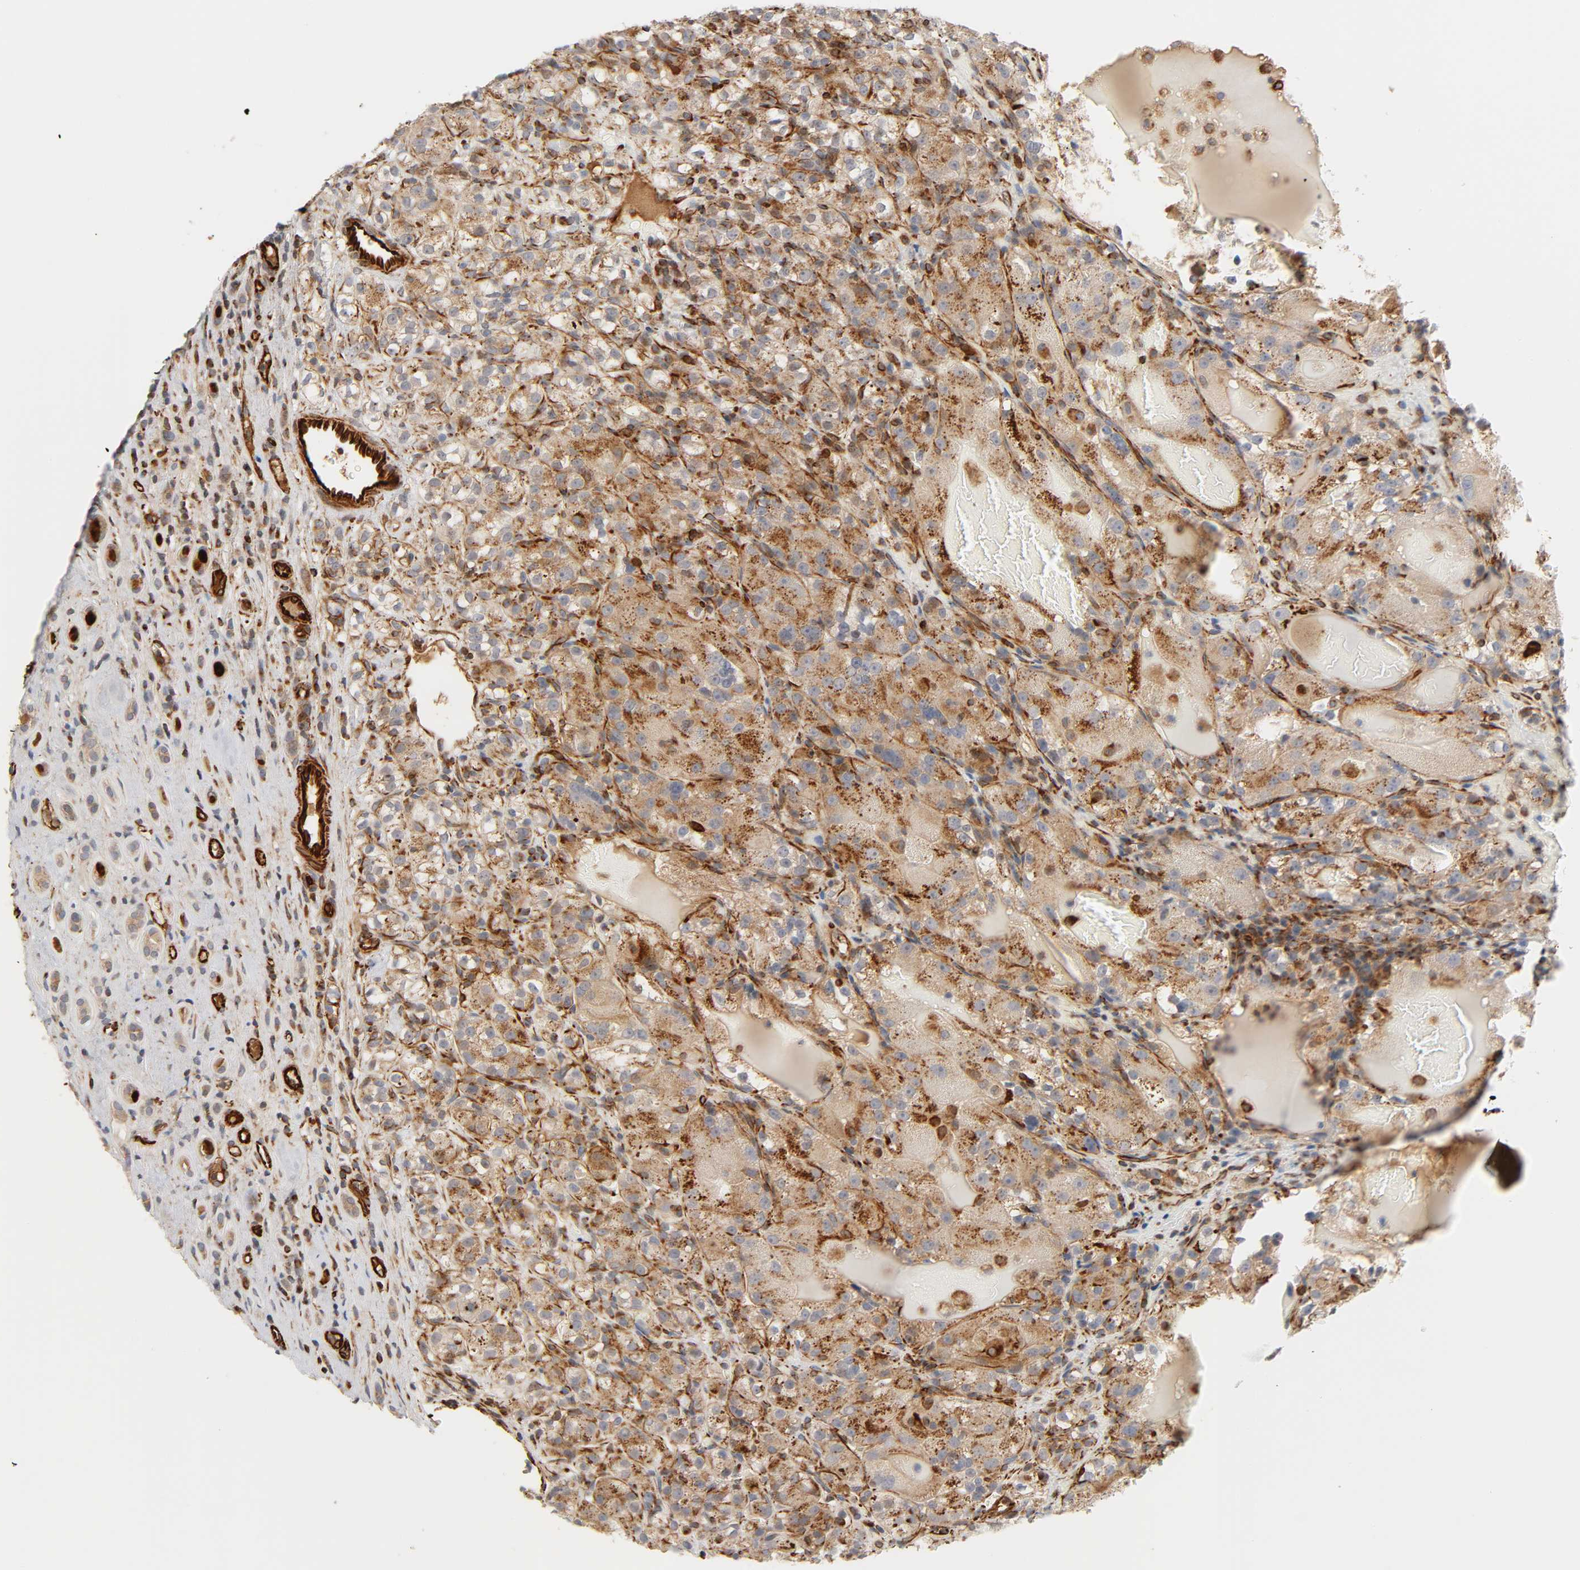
{"staining": {"intensity": "moderate", "quantity": ">75%", "location": "cytoplasmic/membranous"}, "tissue": "renal cancer", "cell_type": "Tumor cells", "image_type": "cancer", "snomed": [{"axis": "morphology", "description": "Normal tissue, NOS"}, {"axis": "morphology", "description": "Adenocarcinoma, NOS"}, {"axis": "topography", "description": "Kidney"}], "caption": "IHC image of neoplastic tissue: renal cancer (adenocarcinoma) stained using immunohistochemistry (IHC) reveals medium levels of moderate protein expression localized specifically in the cytoplasmic/membranous of tumor cells, appearing as a cytoplasmic/membranous brown color.", "gene": "REEP6", "patient": {"sex": "male", "age": 61}}